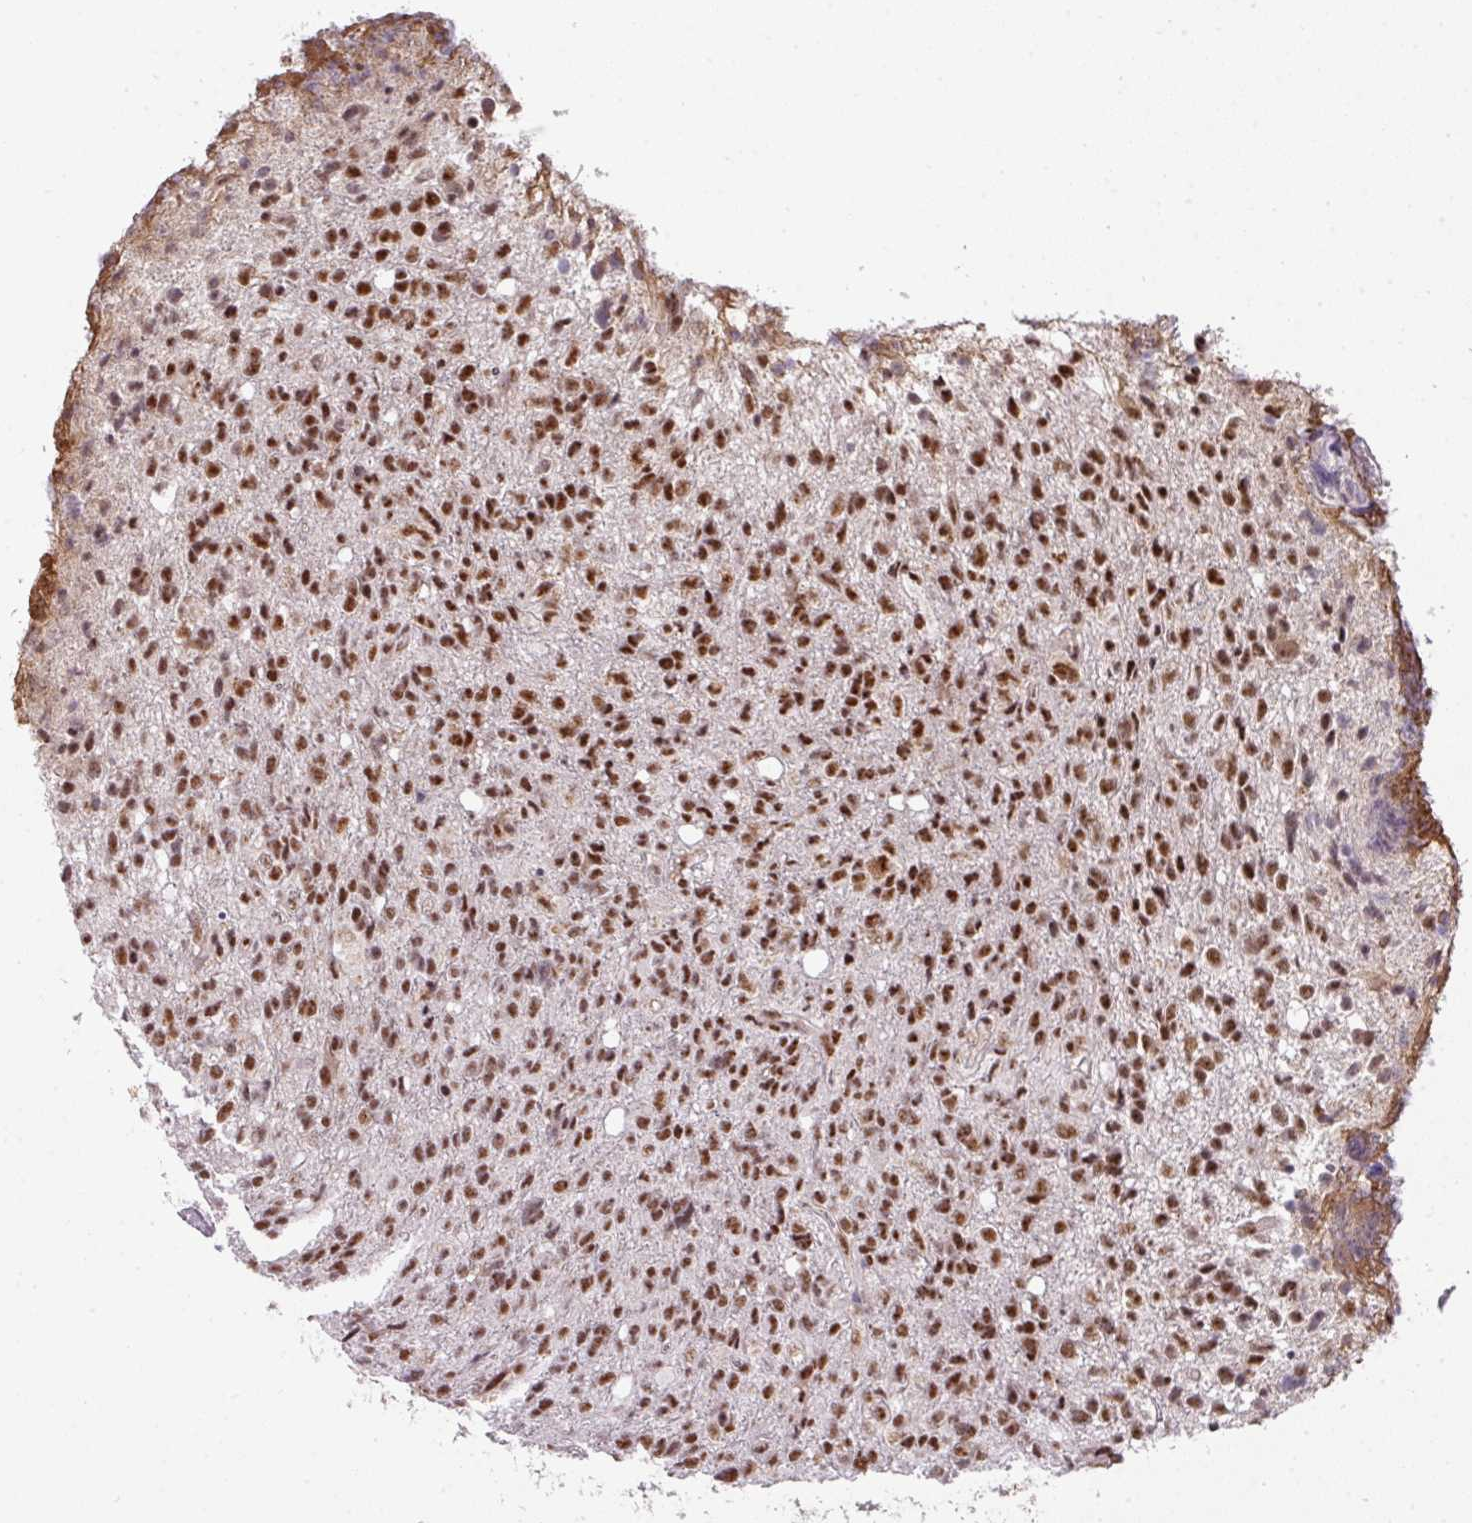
{"staining": {"intensity": "moderate", "quantity": ">75%", "location": "nuclear"}, "tissue": "glioma", "cell_type": "Tumor cells", "image_type": "cancer", "snomed": [{"axis": "morphology", "description": "Glioma, malignant, High grade"}, {"axis": "topography", "description": "Brain"}], "caption": "High-power microscopy captured an immunohistochemistry micrograph of malignant glioma (high-grade), revealing moderate nuclear expression in approximately >75% of tumor cells.", "gene": "PLK1", "patient": {"sex": "female", "age": 57}}